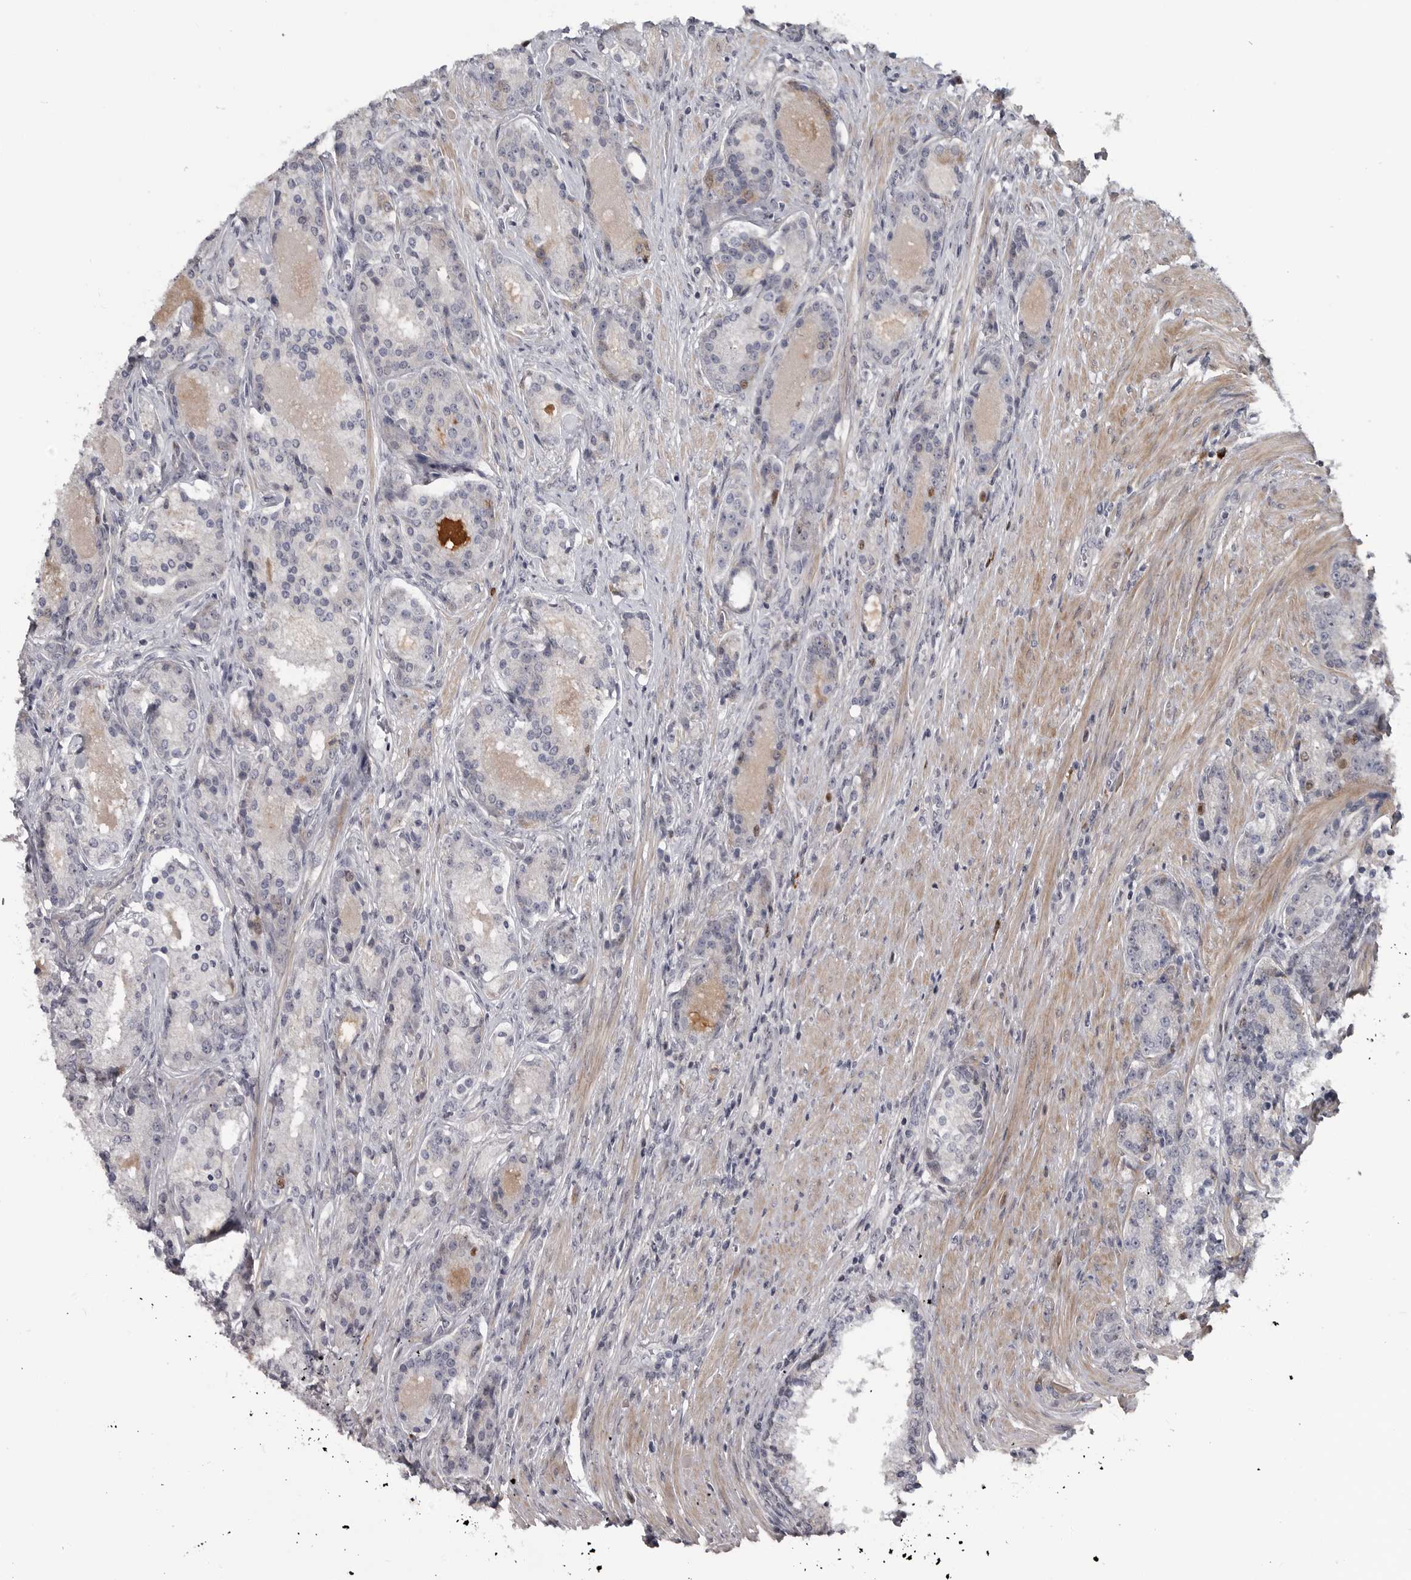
{"staining": {"intensity": "negative", "quantity": "none", "location": "none"}, "tissue": "prostate cancer", "cell_type": "Tumor cells", "image_type": "cancer", "snomed": [{"axis": "morphology", "description": "Adenocarcinoma, High grade"}, {"axis": "topography", "description": "Prostate"}], "caption": "Immunohistochemistry micrograph of prostate high-grade adenocarcinoma stained for a protein (brown), which shows no positivity in tumor cells.", "gene": "ZNF277", "patient": {"sex": "male", "age": 60}}